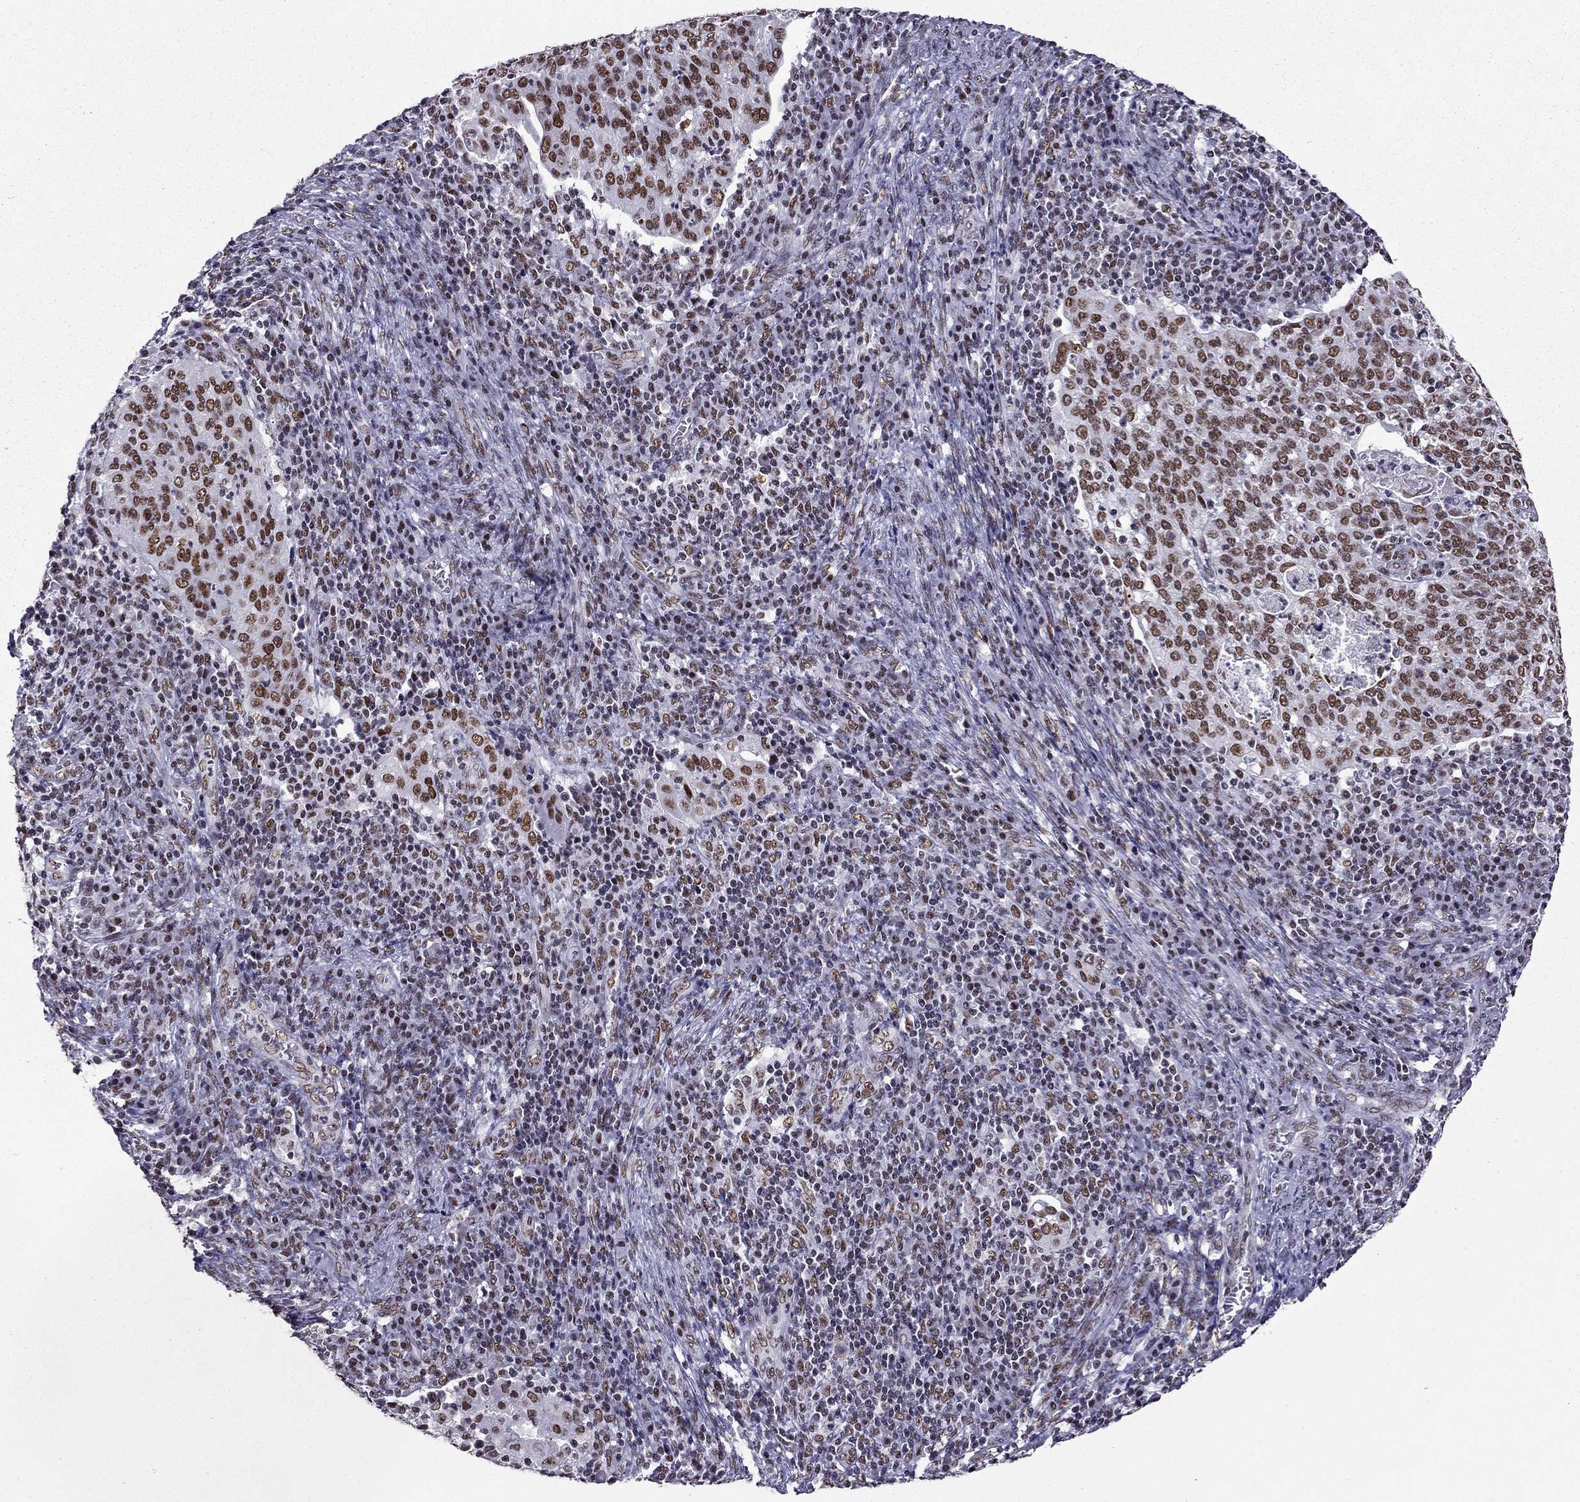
{"staining": {"intensity": "moderate", "quantity": ">75%", "location": "nuclear"}, "tissue": "cervical cancer", "cell_type": "Tumor cells", "image_type": "cancer", "snomed": [{"axis": "morphology", "description": "Squamous cell carcinoma, NOS"}, {"axis": "topography", "description": "Cervix"}], "caption": "Moderate nuclear expression is appreciated in about >75% of tumor cells in squamous cell carcinoma (cervical).", "gene": "ZNF420", "patient": {"sex": "female", "age": 39}}